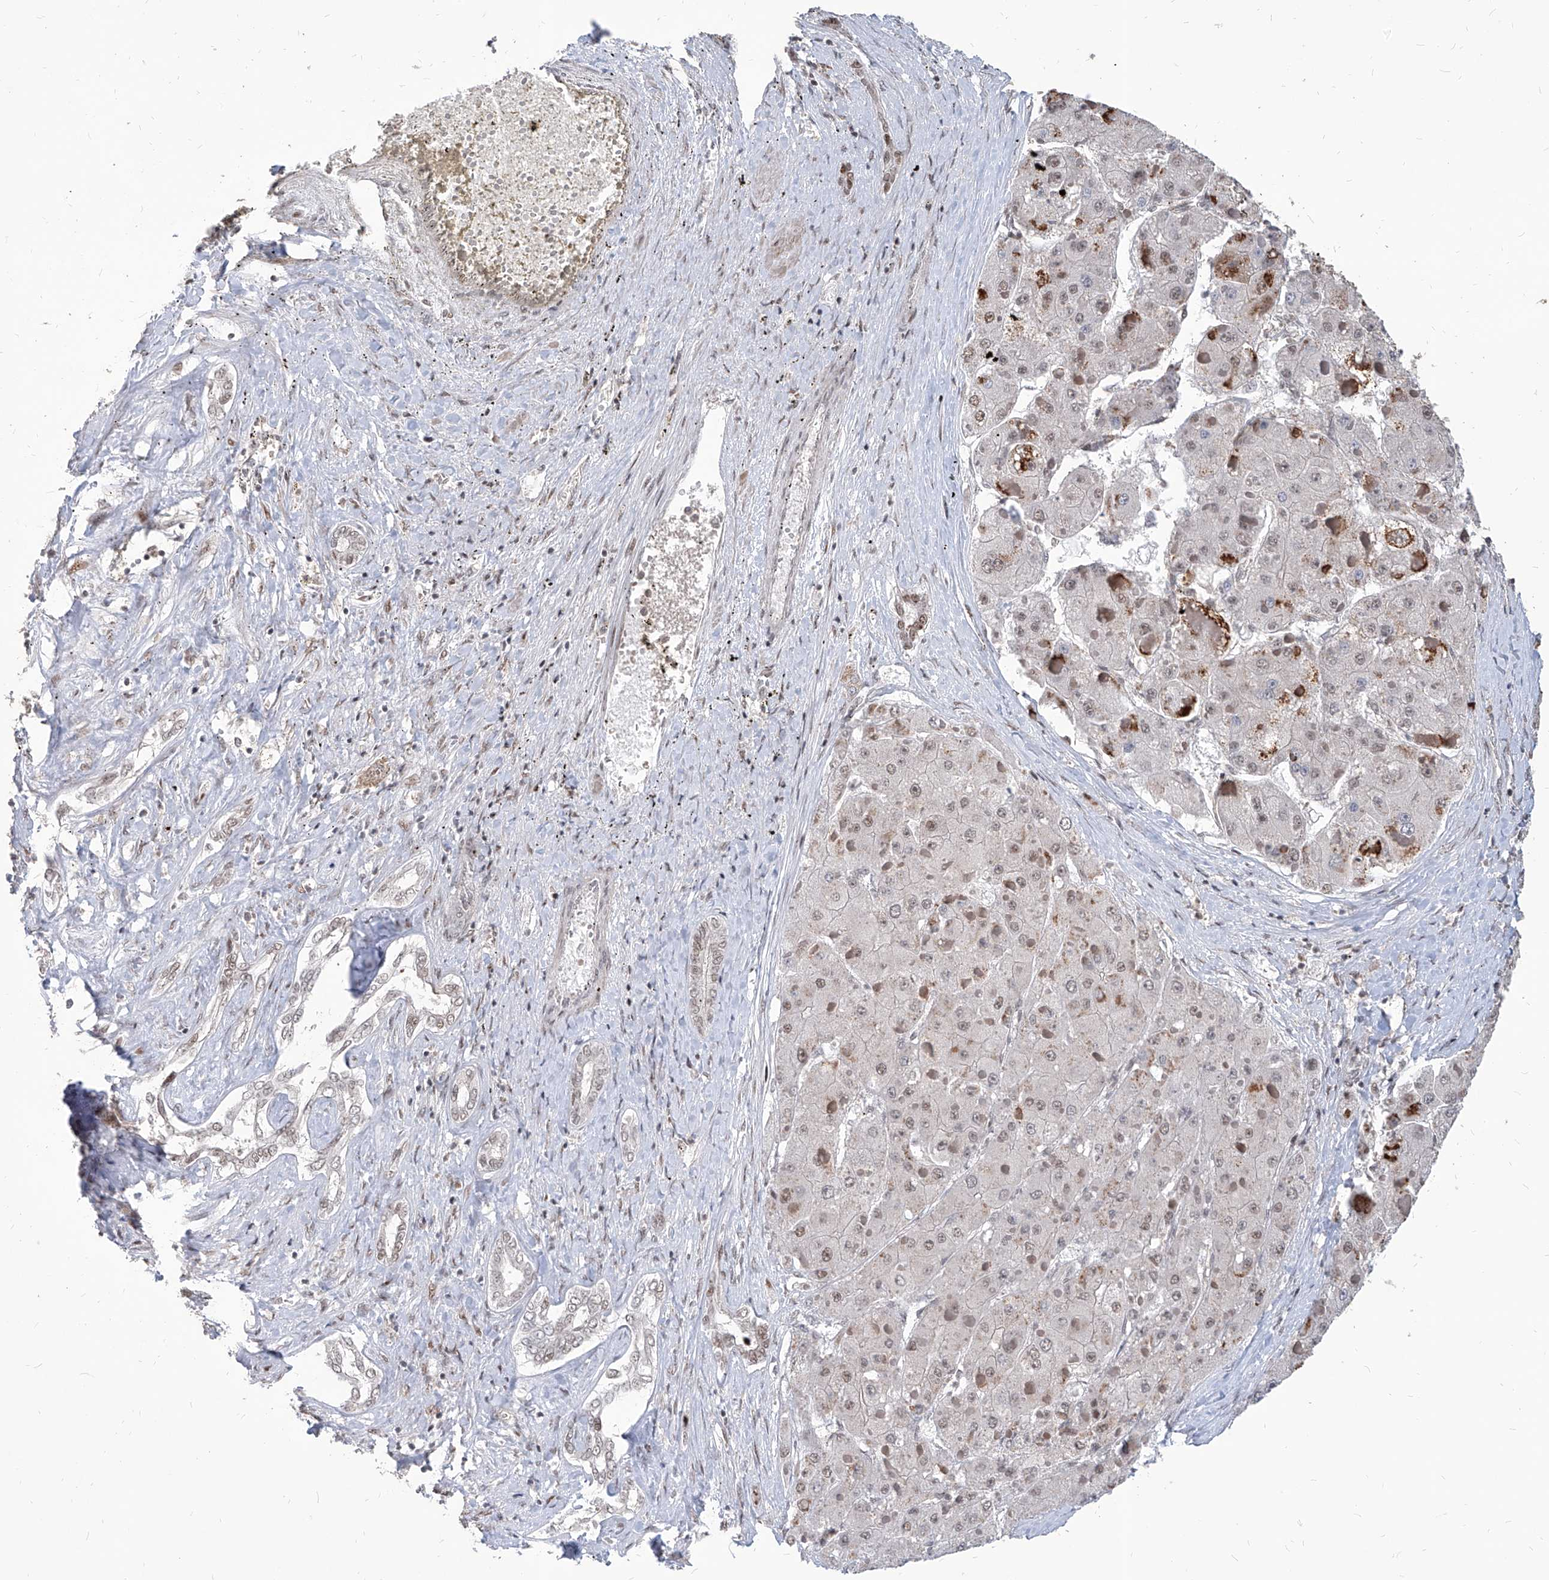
{"staining": {"intensity": "weak", "quantity": "25%-75%", "location": "nuclear"}, "tissue": "liver cancer", "cell_type": "Tumor cells", "image_type": "cancer", "snomed": [{"axis": "morphology", "description": "Carcinoma, Hepatocellular, NOS"}, {"axis": "topography", "description": "Liver"}], "caption": "High-power microscopy captured an immunohistochemistry (IHC) image of hepatocellular carcinoma (liver), revealing weak nuclear positivity in approximately 25%-75% of tumor cells.", "gene": "IRF2", "patient": {"sex": "female", "age": 73}}